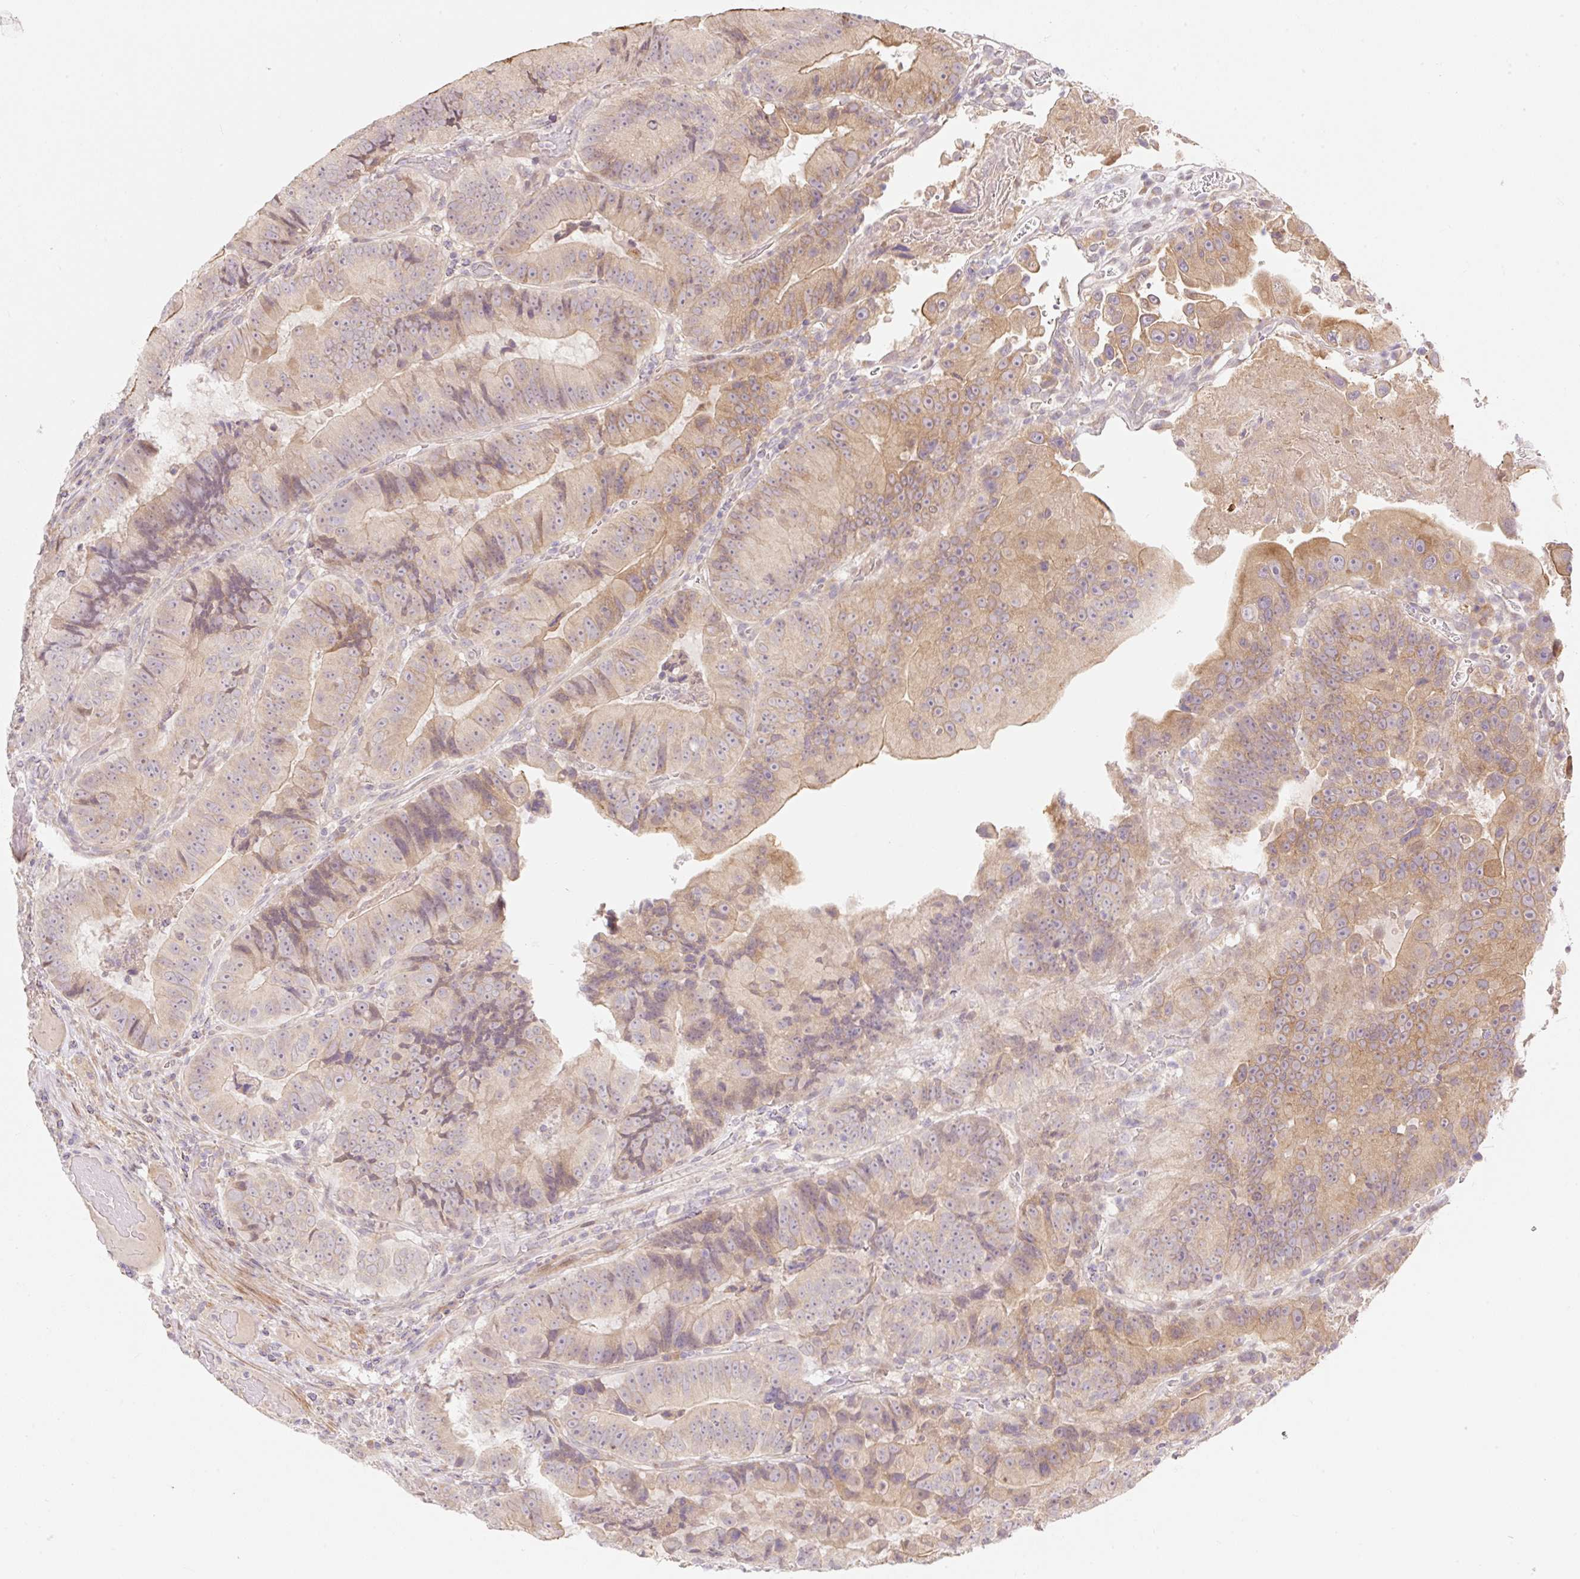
{"staining": {"intensity": "weak", "quantity": "25%-75%", "location": "cytoplasmic/membranous"}, "tissue": "colorectal cancer", "cell_type": "Tumor cells", "image_type": "cancer", "snomed": [{"axis": "morphology", "description": "Adenocarcinoma, NOS"}, {"axis": "topography", "description": "Colon"}], "caption": "Tumor cells exhibit low levels of weak cytoplasmic/membranous staining in approximately 25%-75% of cells in colorectal cancer. Ihc stains the protein in brown and the nuclei are stained blue.", "gene": "EMC10", "patient": {"sex": "female", "age": 86}}